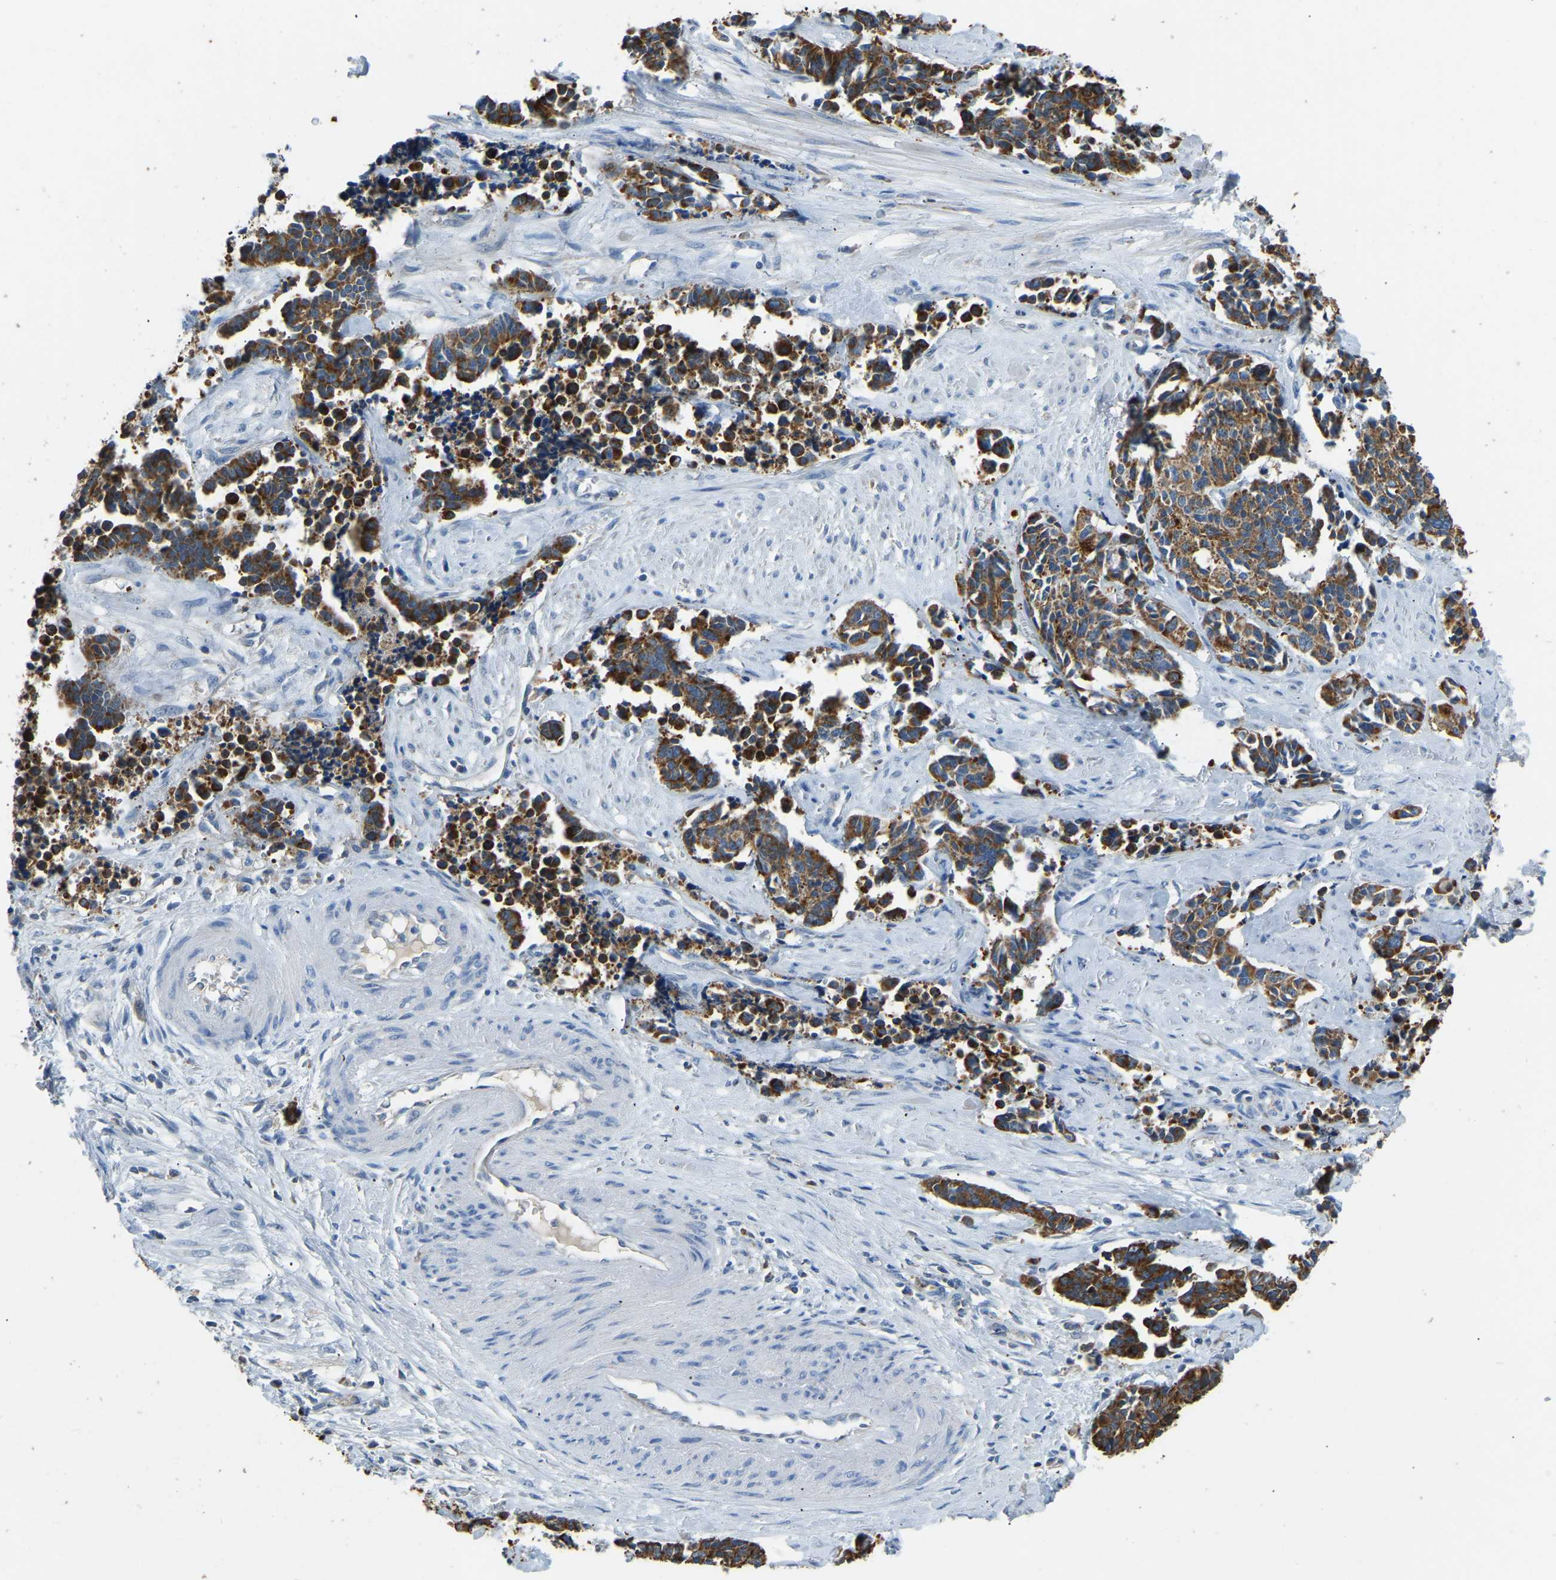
{"staining": {"intensity": "strong", "quantity": ">75%", "location": "cytoplasmic/membranous"}, "tissue": "cervical cancer", "cell_type": "Tumor cells", "image_type": "cancer", "snomed": [{"axis": "morphology", "description": "Squamous cell carcinoma, NOS"}, {"axis": "topography", "description": "Cervix"}], "caption": "Protein expression analysis of human squamous cell carcinoma (cervical) reveals strong cytoplasmic/membranous expression in approximately >75% of tumor cells.", "gene": "ZNF200", "patient": {"sex": "female", "age": 35}}